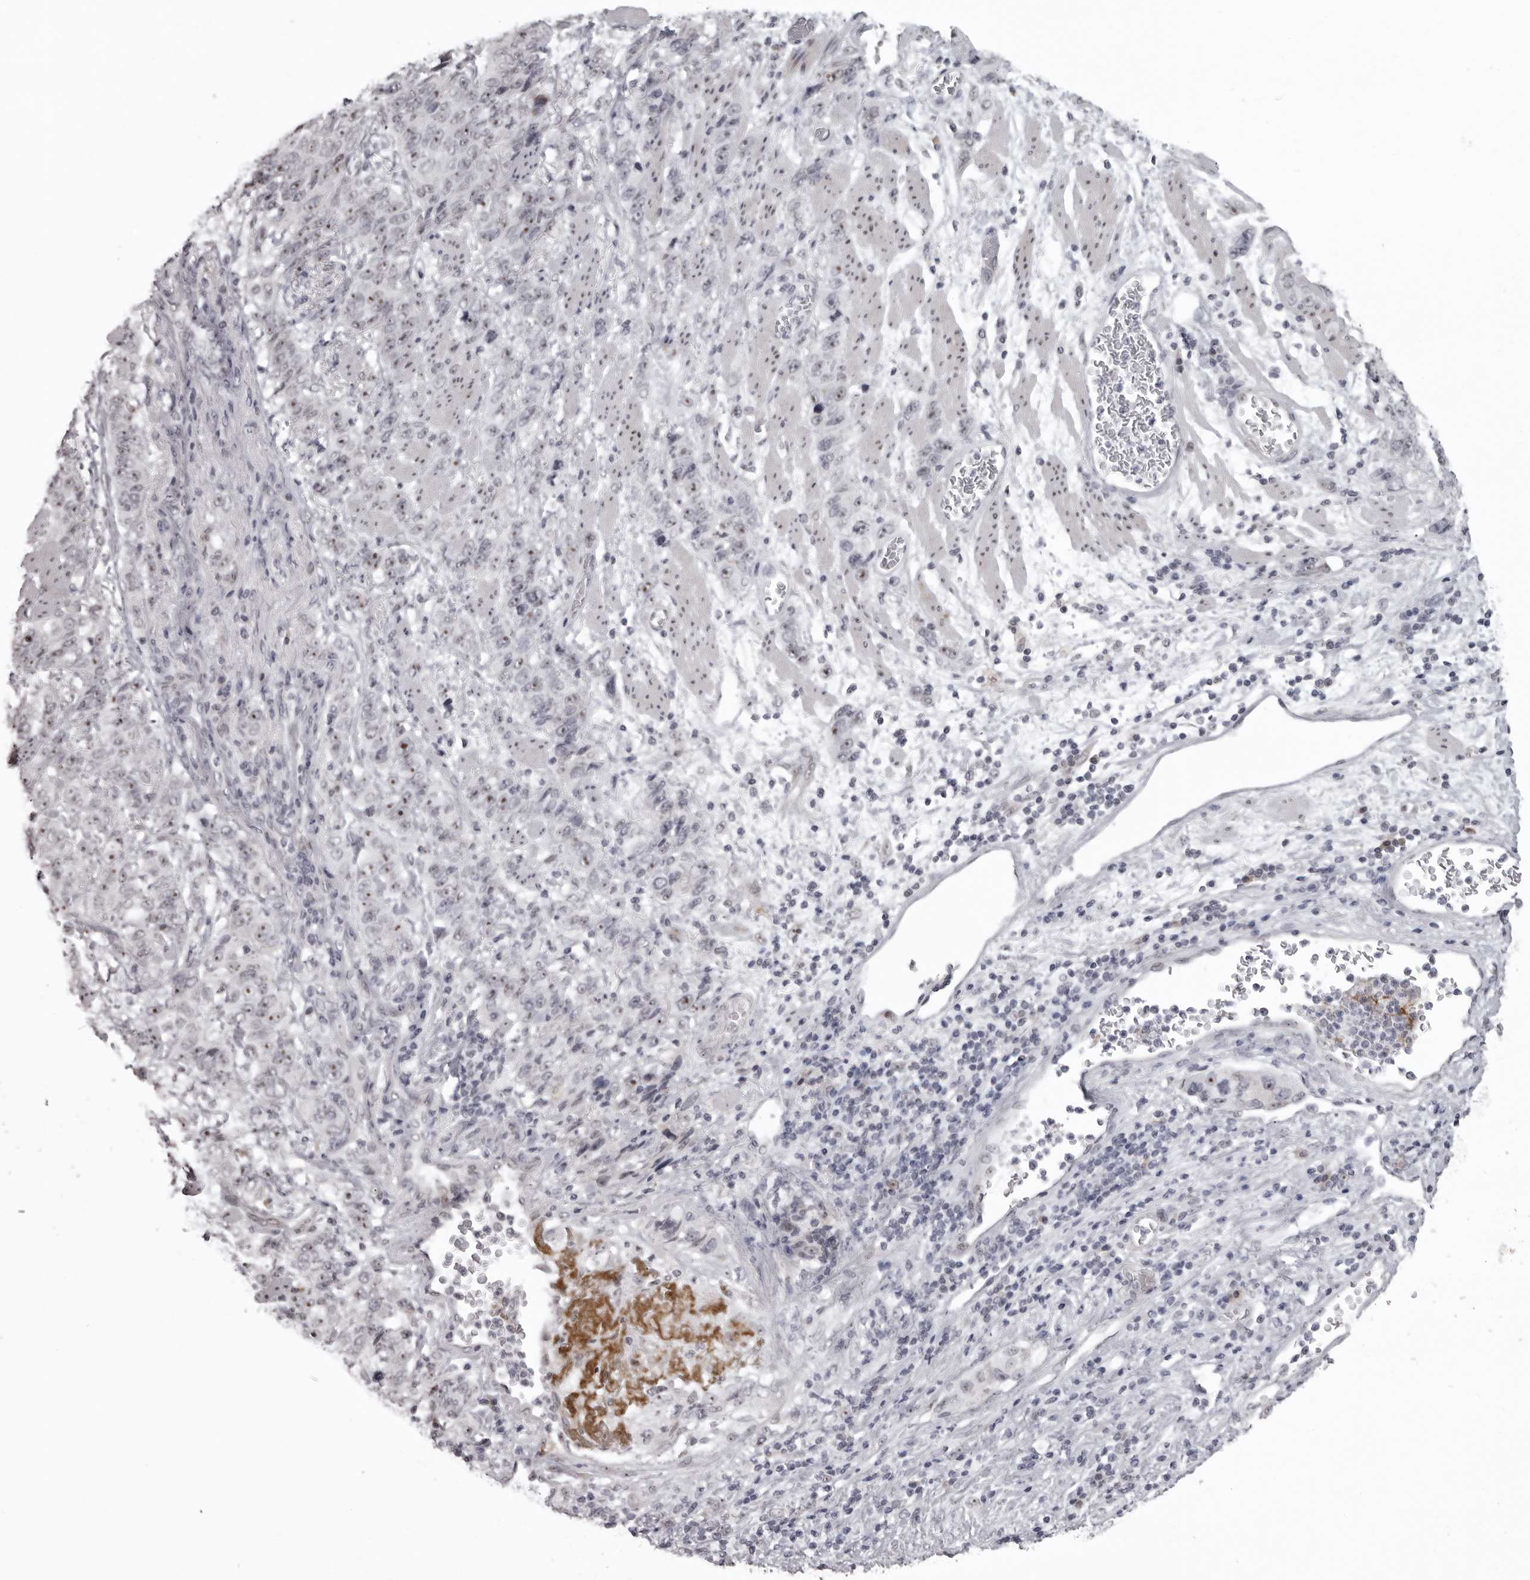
{"staining": {"intensity": "moderate", "quantity": "25%-75%", "location": "nuclear"}, "tissue": "stomach cancer", "cell_type": "Tumor cells", "image_type": "cancer", "snomed": [{"axis": "morphology", "description": "Adenocarcinoma, NOS"}, {"axis": "topography", "description": "Stomach"}], "caption": "IHC of stomach adenocarcinoma displays medium levels of moderate nuclear positivity in approximately 25%-75% of tumor cells.", "gene": "HELZ", "patient": {"sex": "male", "age": 48}}